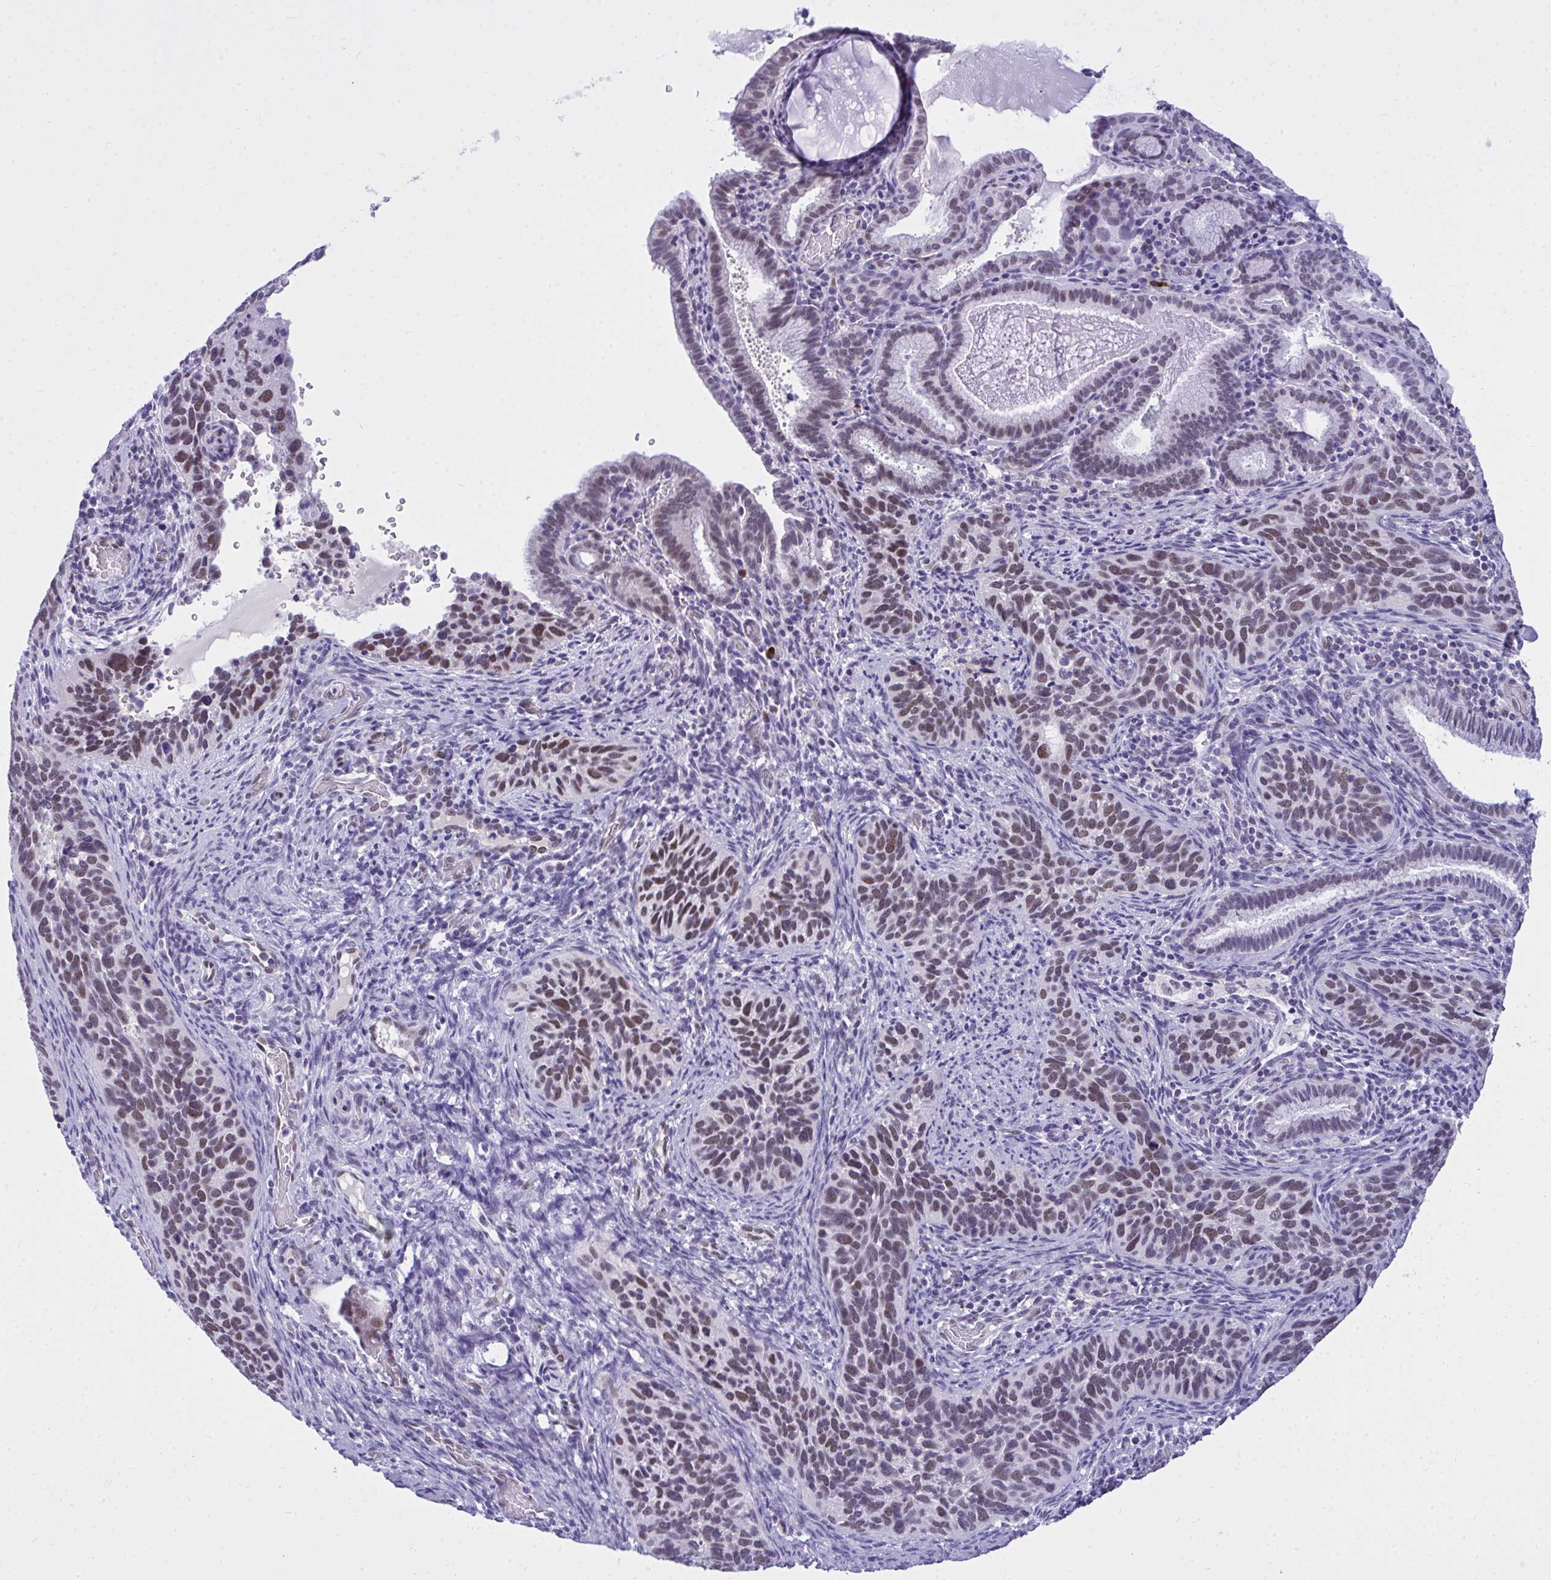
{"staining": {"intensity": "weak", "quantity": "25%-75%", "location": "nuclear"}, "tissue": "cervical cancer", "cell_type": "Tumor cells", "image_type": "cancer", "snomed": [{"axis": "morphology", "description": "Squamous cell carcinoma, NOS"}, {"axis": "topography", "description": "Cervix"}], "caption": "A brown stain labels weak nuclear positivity of a protein in human cervical squamous cell carcinoma tumor cells.", "gene": "TEAD4", "patient": {"sex": "female", "age": 51}}